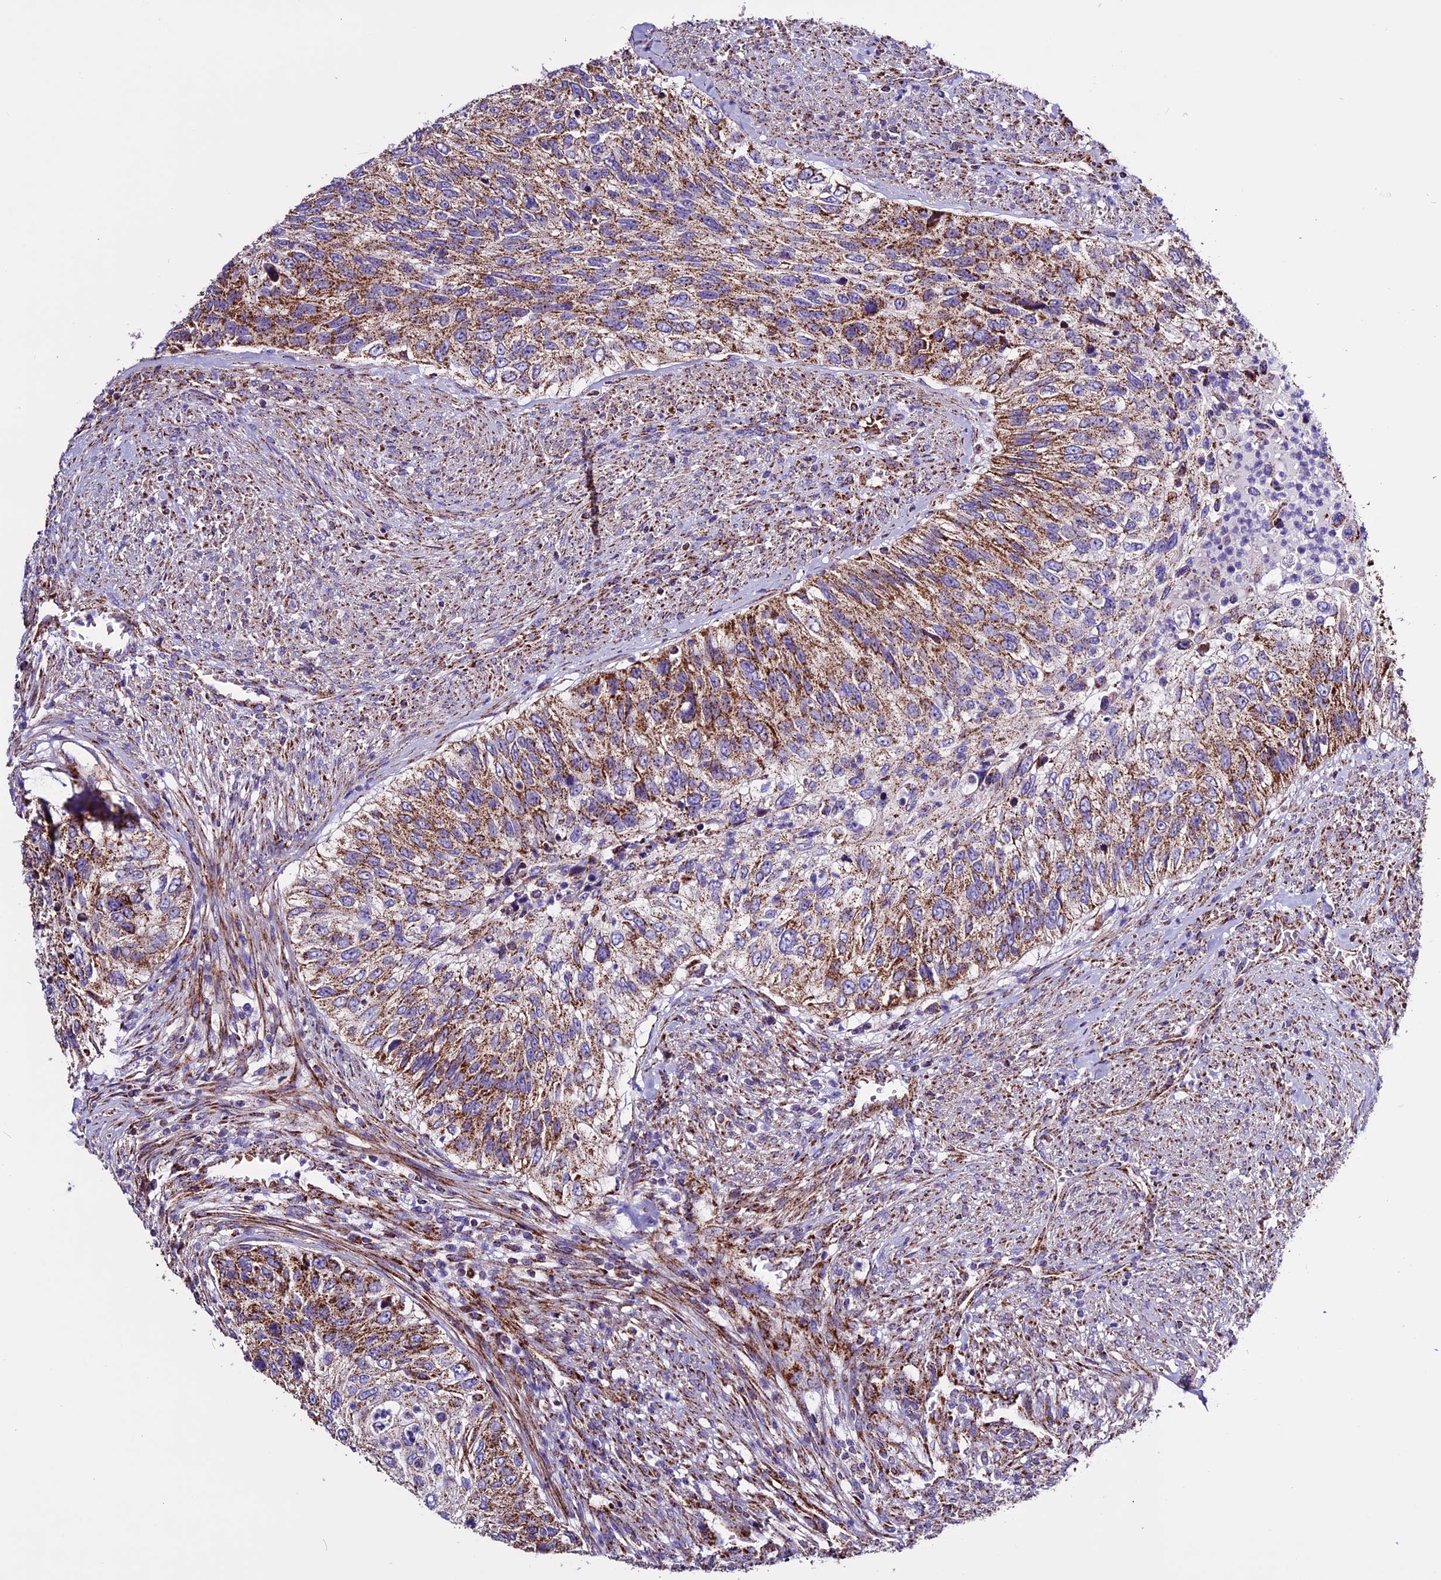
{"staining": {"intensity": "moderate", "quantity": ">75%", "location": "cytoplasmic/membranous"}, "tissue": "urothelial cancer", "cell_type": "Tumor cells", "image_type": "cancer", "snomed": [{"axis": "morphology", "description": "Urothelial carcinoma, High grade"}, {"axis": "topography", "description": "Urinary bladder"}], "caption": "Tumor cells demonstrate medium levels of moderate cytoplasmic/membranous staining in about >75% of cells in human urothelial carcinoma (high-grade).", "gene": "CX3CL1", "patient": {"sex": "female", "age": 60}}